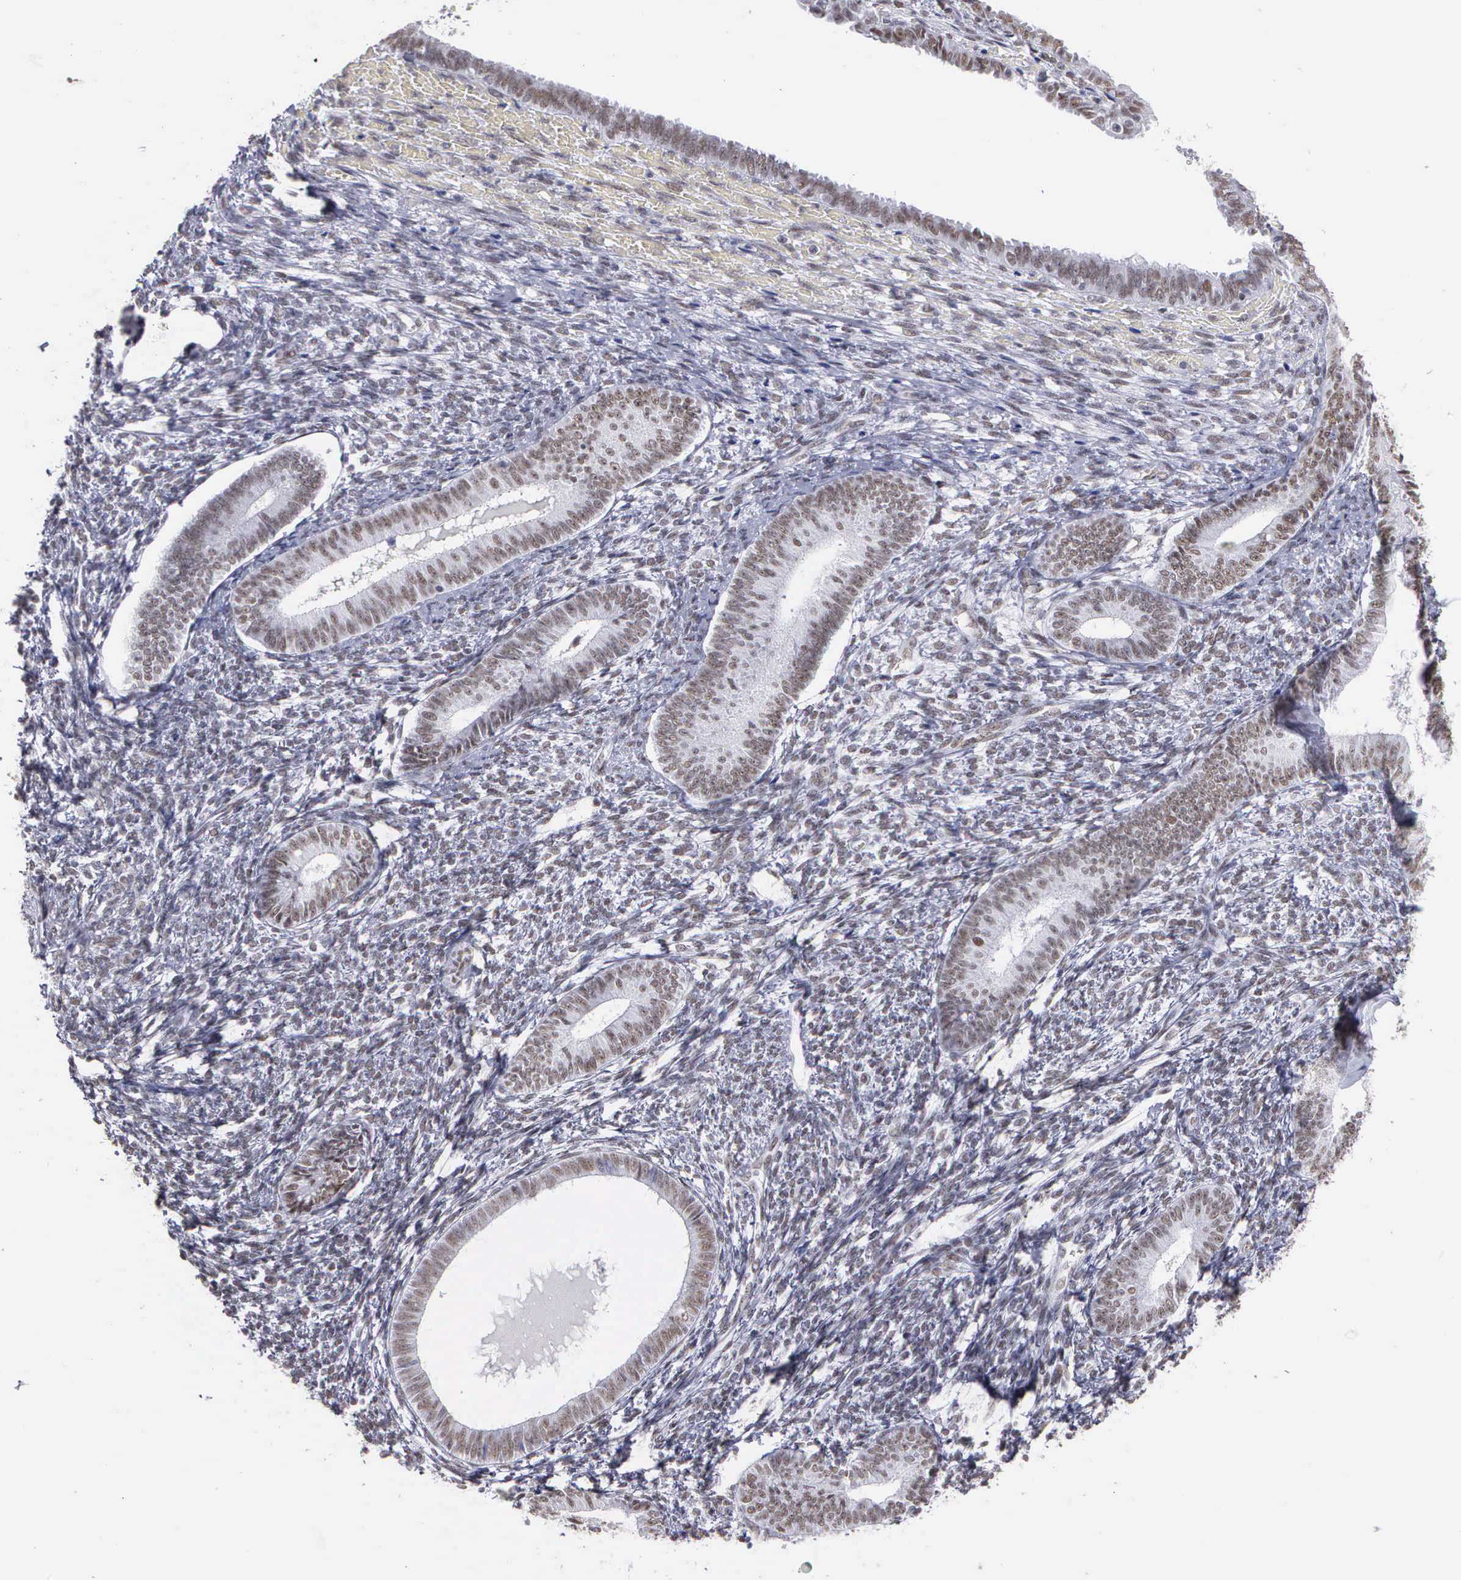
{"staining": {"intensity": "moderate", "quantity": "25%-75%", "location": "nuclear"}, "tissue": "endometrium", "cell_type": "Cells in endometrial stroma", "image_type": "normal", "snomed": [{"axis": "morphology", "description": "Normal tissue, NOS"}, {"axis": "topography", "description": "Endometrium"}], "caption": "Benign endometrium exhibits moderate nuclear positivity in approximately 25%-75% of cells in endometrial stroma, visualized by immunohistochemistry. (Brightfield microscopy of DAB IHC at high magnification).", "gene": "CSTF2", "patient": {"sex": "female", "age": 82}}